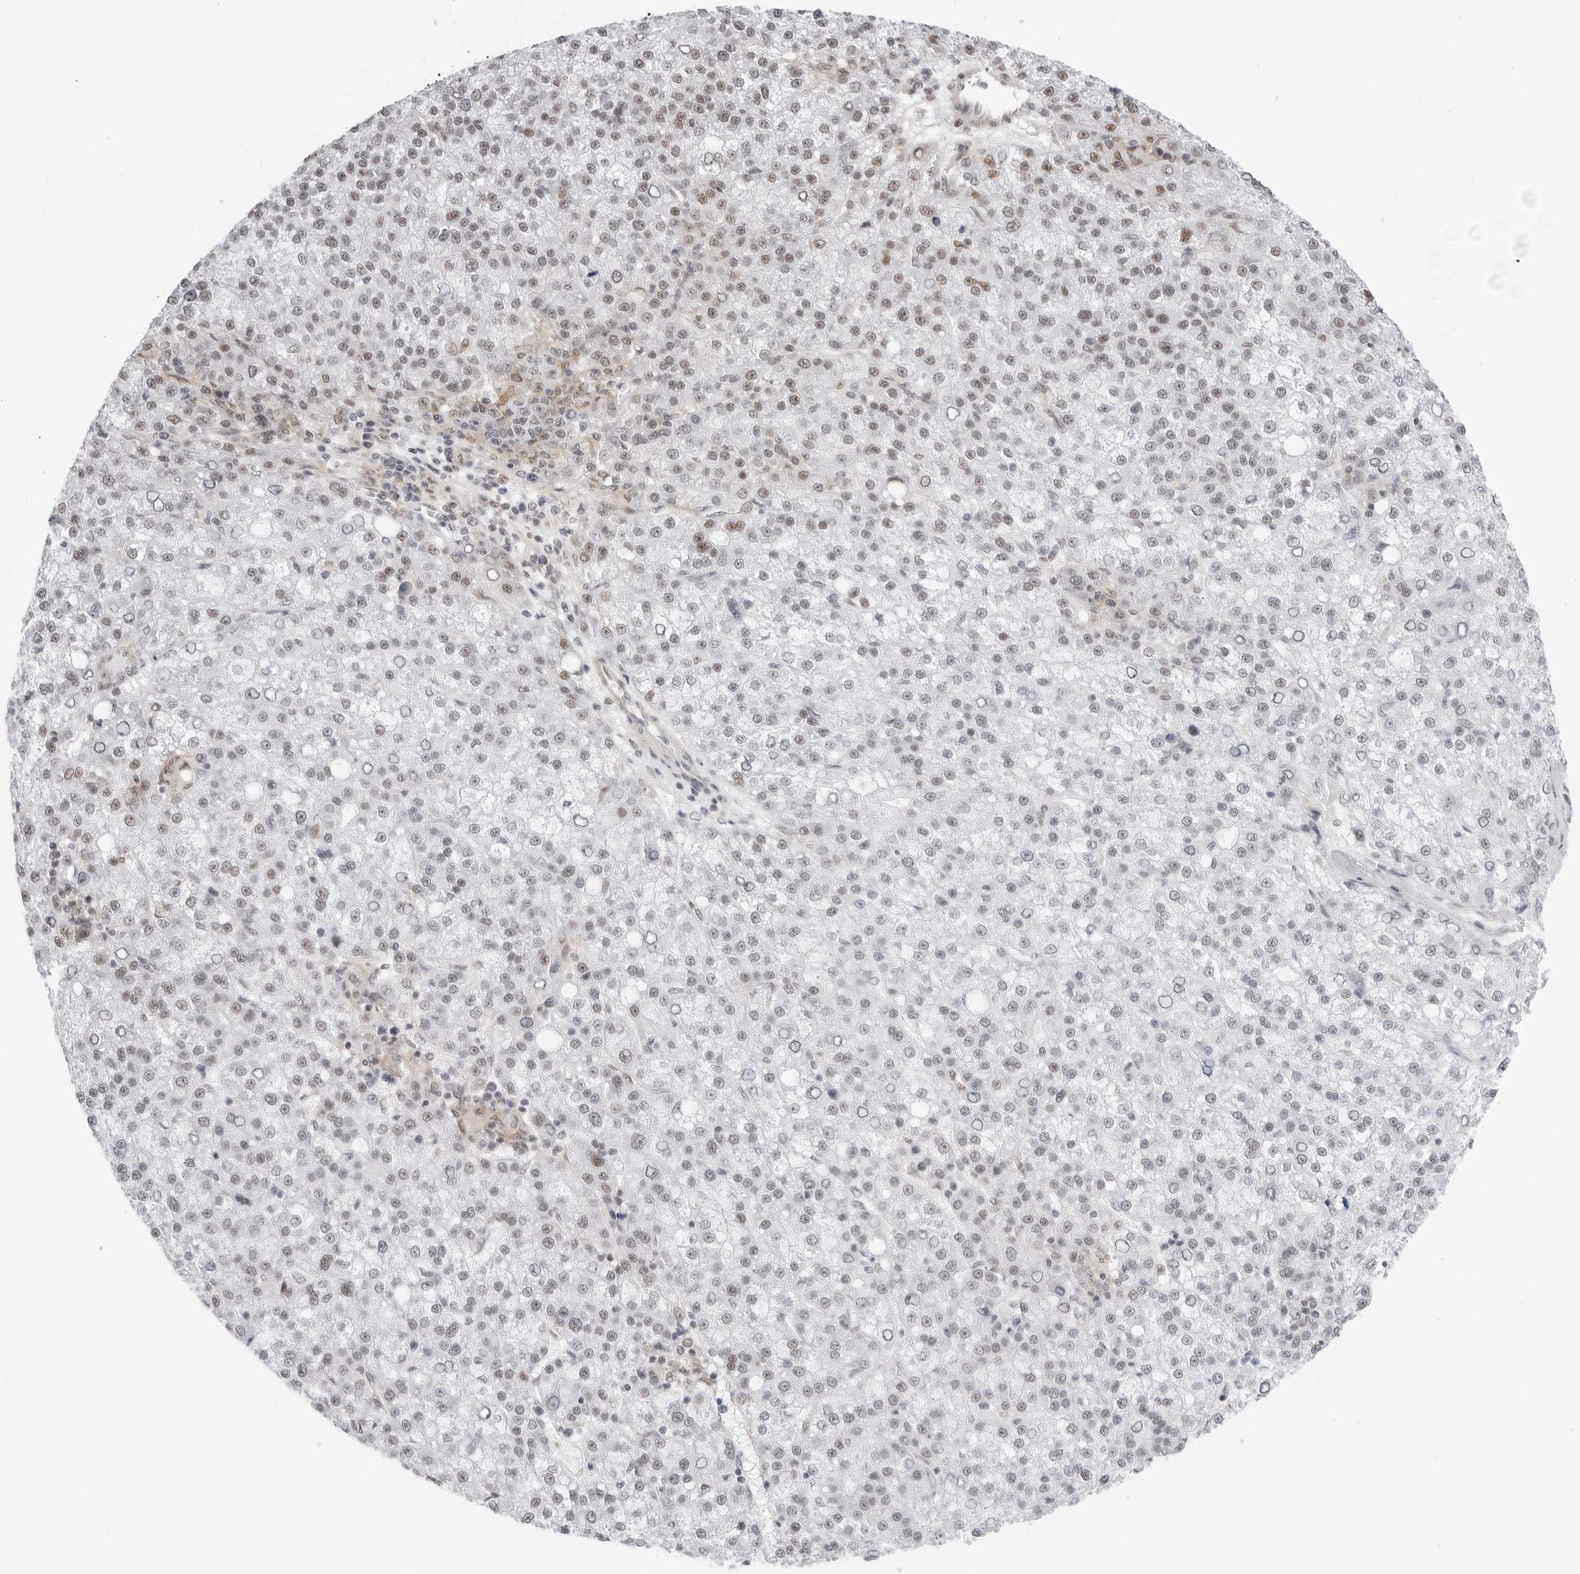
{"staining": {"intensity": "weak", "quantity": "25%-75%", "location": "nuclear"}, "tissue": "liver cancer", "cell_type": "Tumor cells", "image_type": "cancer", "snomed": [{"axis": "morphology", "description": "Carcinoma, Hepatocellular, NOS"}, {"axis": "topography", "description": "Liver"}], "caption": "Liver hepatocellular carcinoma tissue displays weak nuclear staining in about 25%-75% of tumor cells, visualized by immunohistochemistry.", "gene": "C1orf162", "patient": {"sex": "female", "age": 58}}